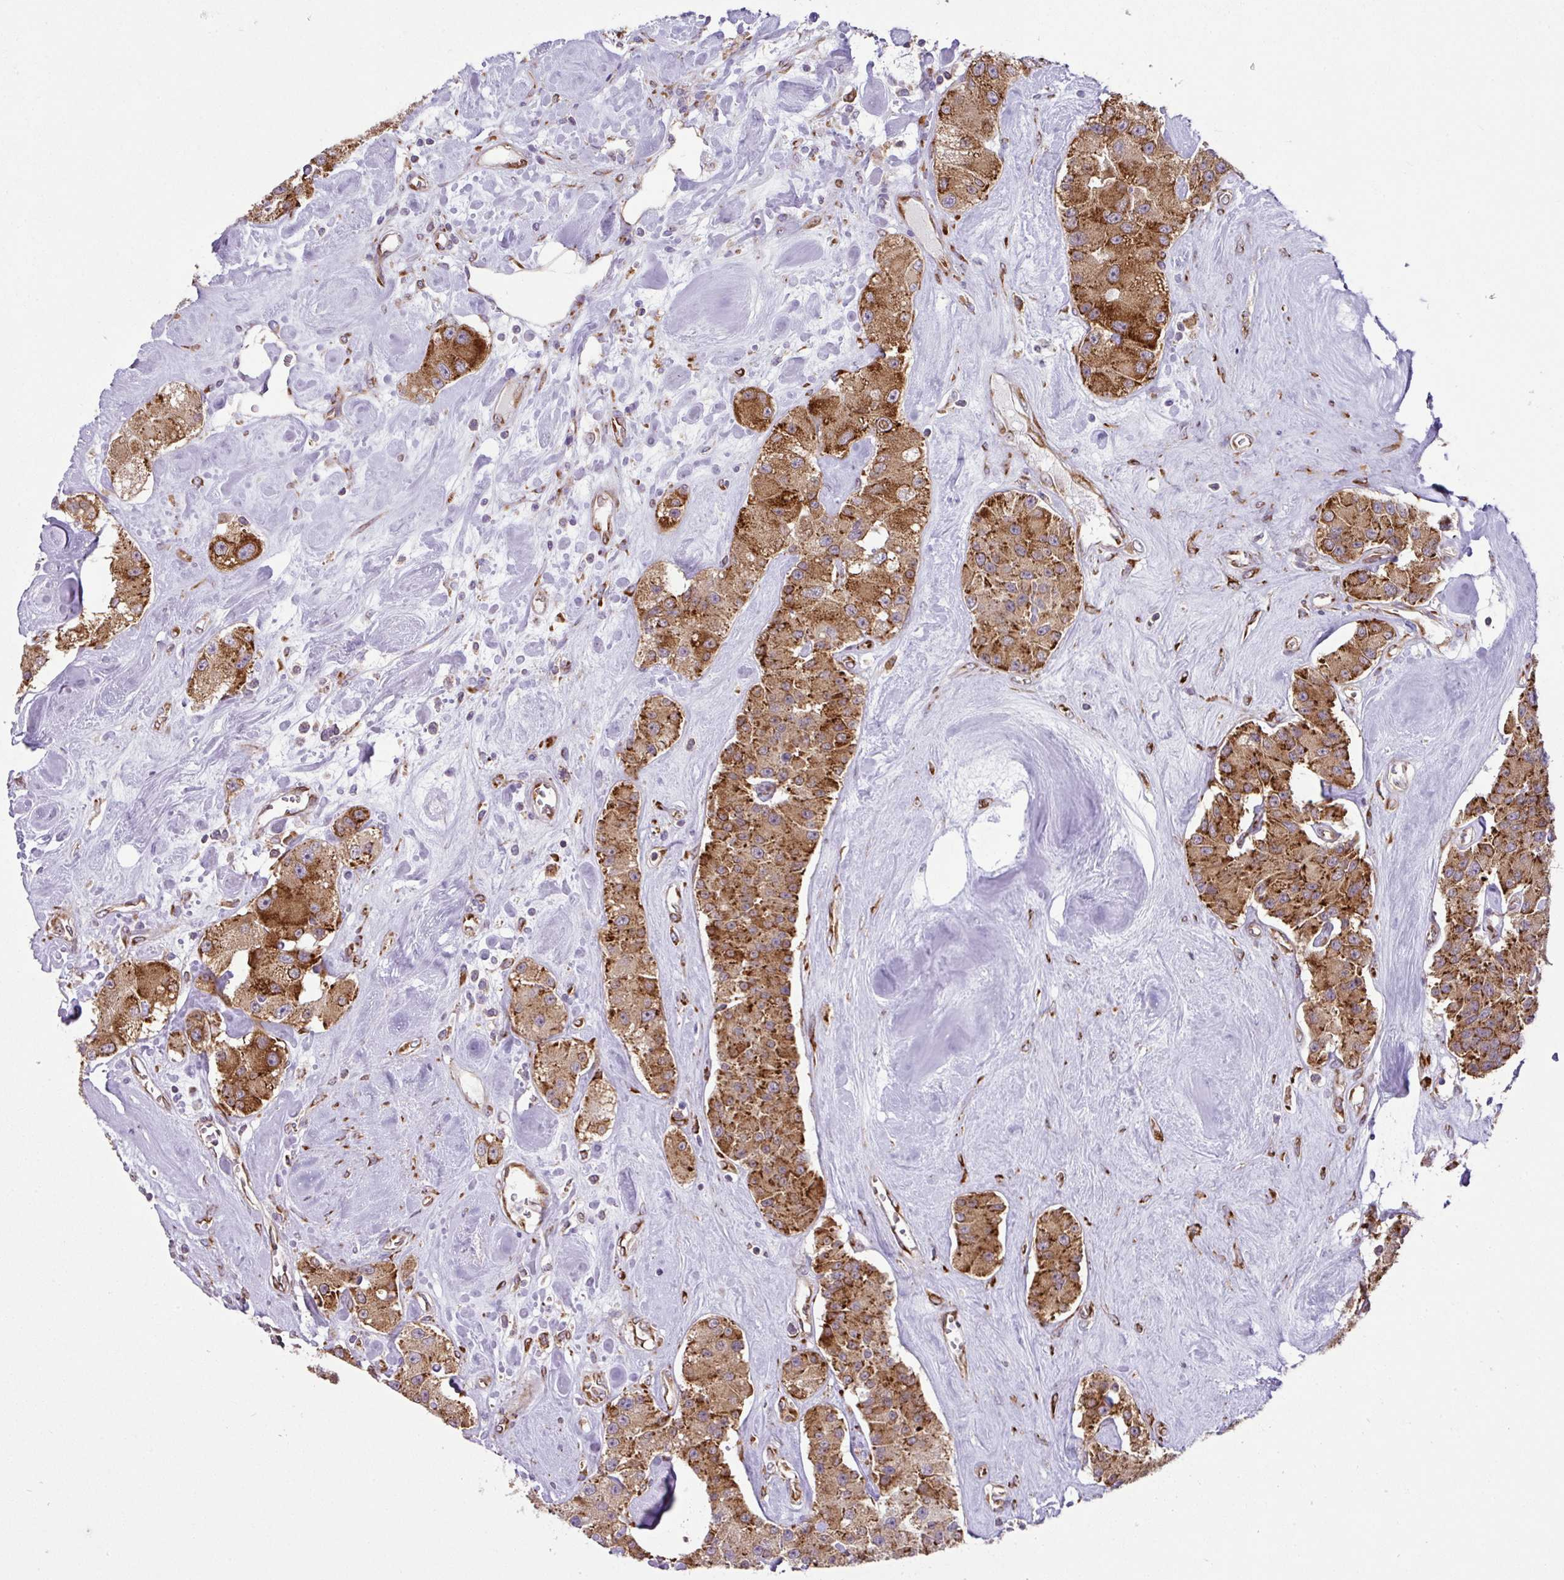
{"staining": {"intensity": "strong", "quantity": ">75%", "location": "cytoplasmic/membranous"}, "tissue": "carcinoid", "cell_type": "Tumor cells", "image_type": "cancer", "snomed": [{"axis": "morphology", "description": "Carcinoid, malignant, NOS"}, {"axis": "topography", "description": "Pancreas"}], "caption": "A micrograph of human malignant carcinoid stained for a protein demonstrates strong cytoplasmic/membranous brown staining in tumor cells.", "gene": "SLC39A7", "patient": {"sex": "male", "age": 41}}